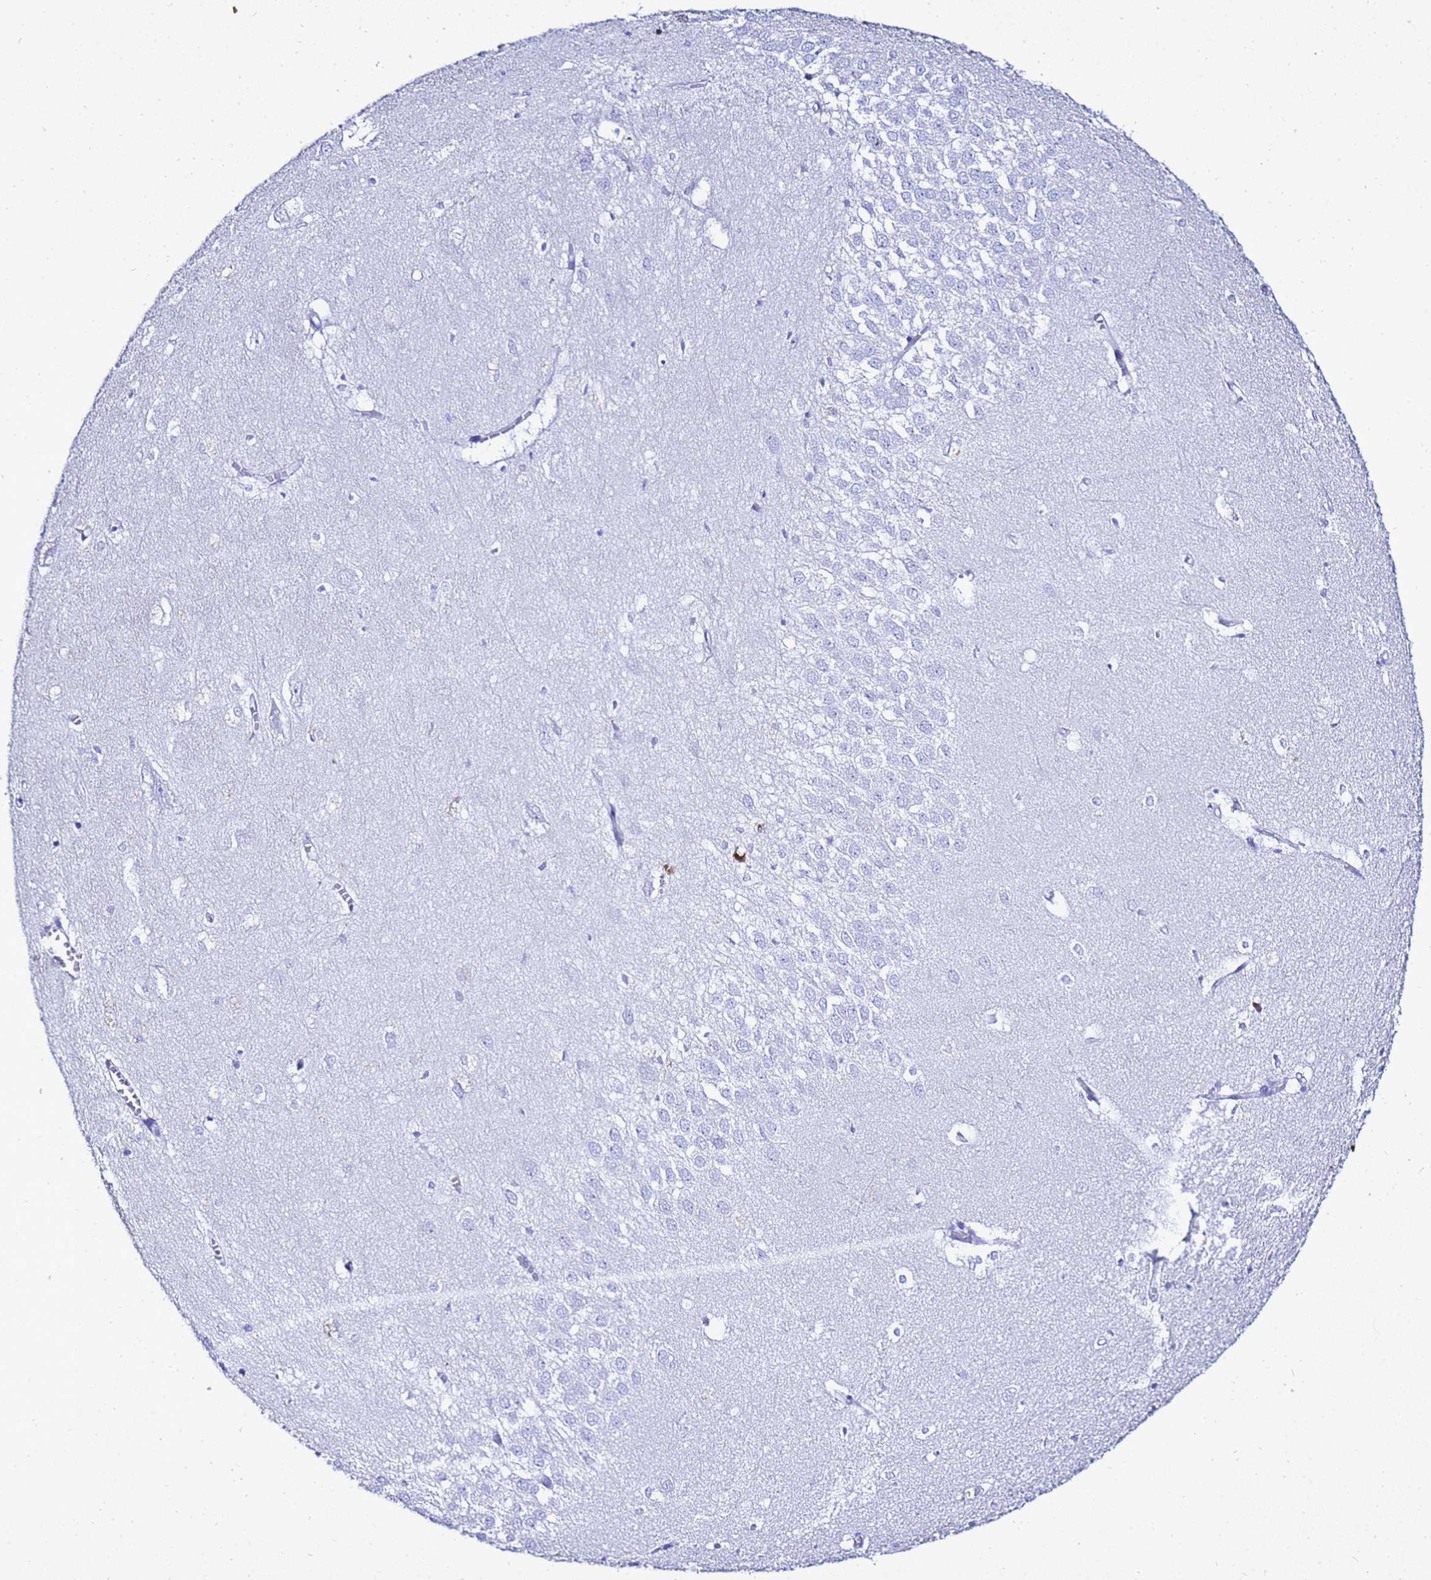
{"staining": {"intensity": "negative", "quantity": "none", "location": "none"}, "tissue": "hippocampus", "cell_type": "Glial cells", "image_type": "normal", "snomed": [{"axis": "morphology", "description": "Normal tissue, NOS"}, {"axis": "topography", "description": "Hippocampus"}], "caption": "This is an immunohistochemistry (IHC) photomicrograph of unremarkable hippocampus. There is no positivity in glial cells.", "gene": "LIPF", "patient": {"sex": "female", "age": 64}}